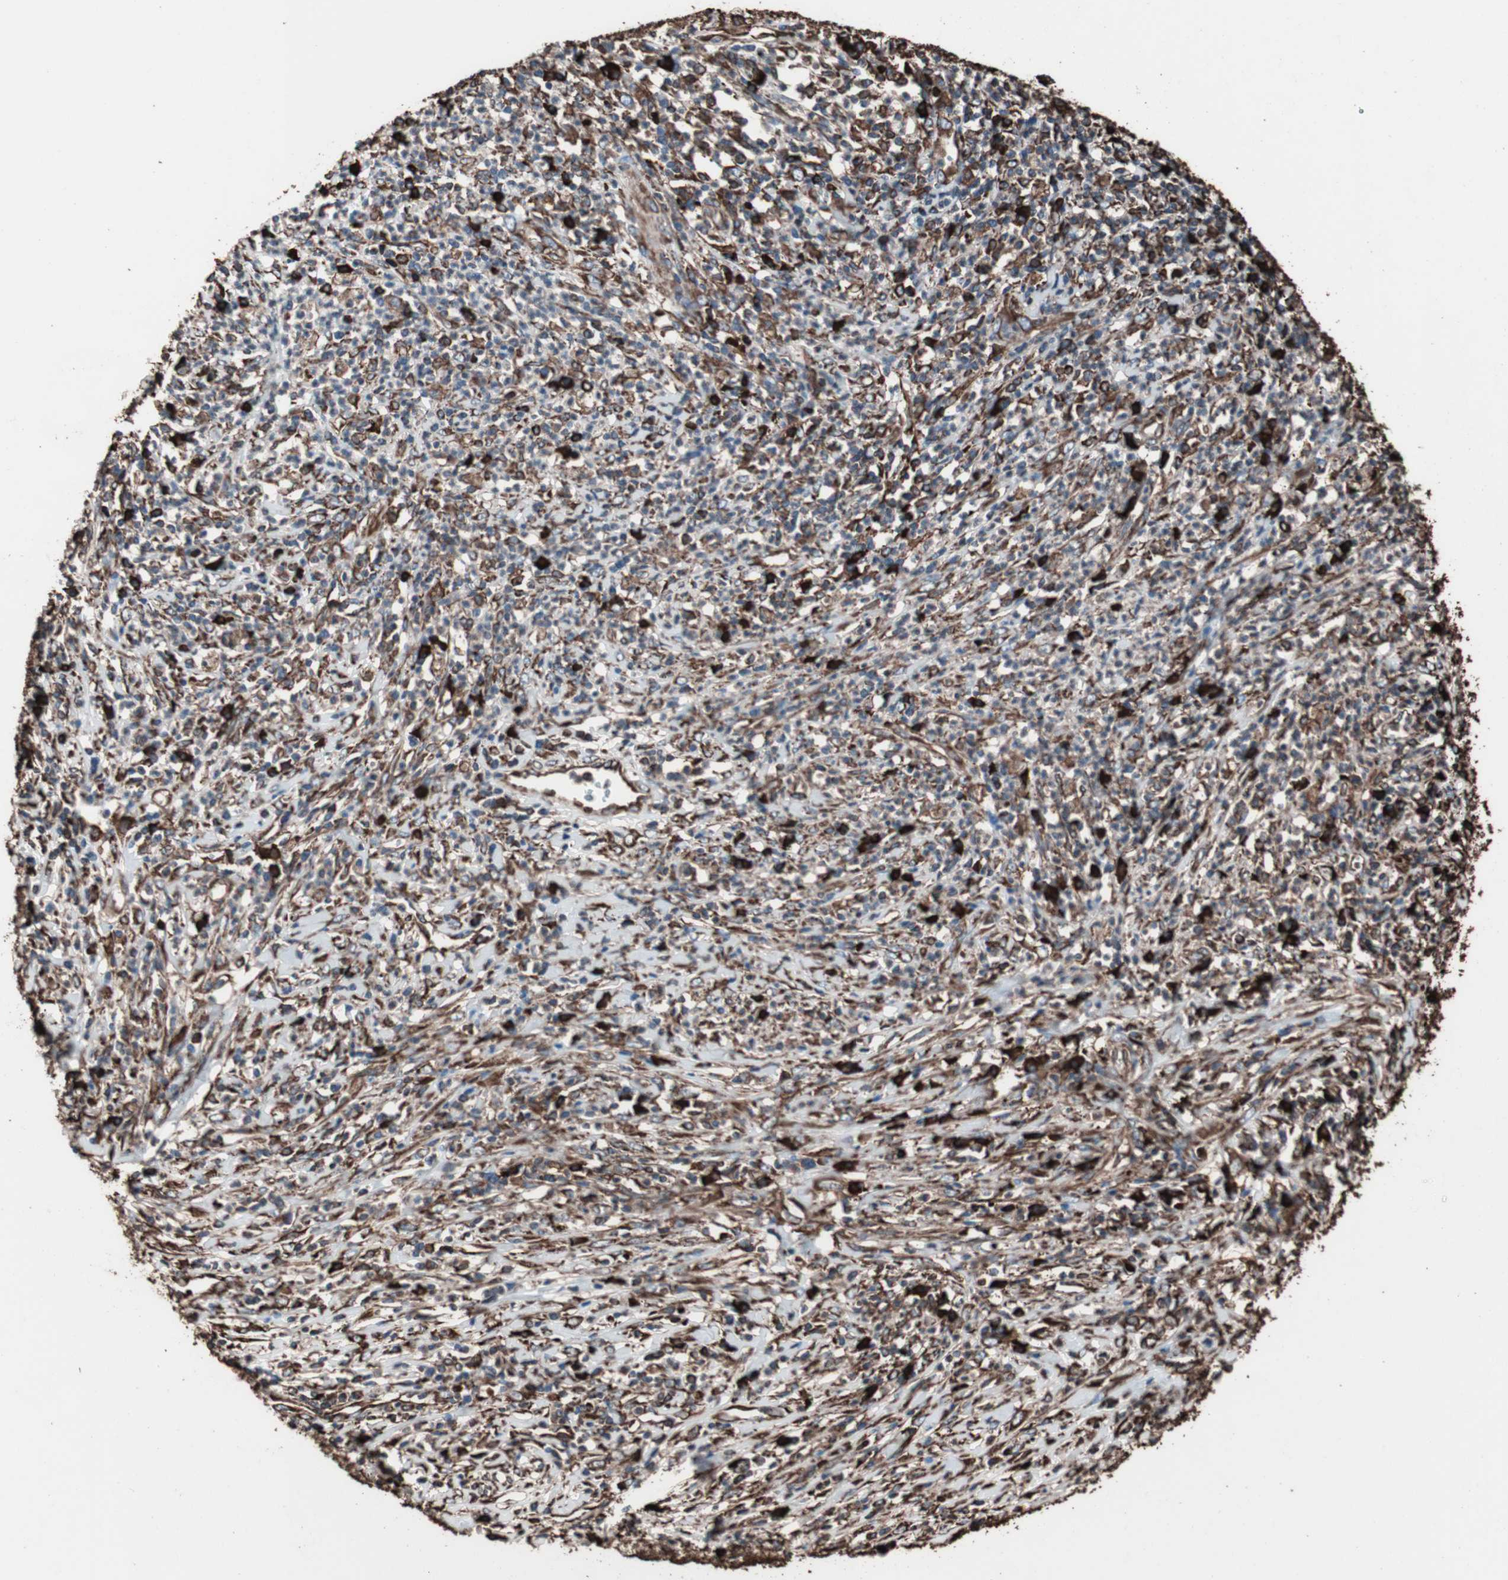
{"staining": {"intensity": "strong", "quantity": ">75%", "location": "cytoplasmic/membranous"}, "tissue": "cervical cancer", "cell_type": "Tumor cells", "image_type": "cancer", "snomed": [{"axis": "morphology", "description": "Squamous cell carcinoma, NOS"}, {"axis": "topography", "description": "Cervix"}], "caption": "This is an image of immunohistochemistry (IHC) staining of cervical cancer, which shows strong staining in the cytoplasmic/membranous of tumor cells.", "gene": "HSP90B1", "patient": {"sex": "female", "age": 32}}